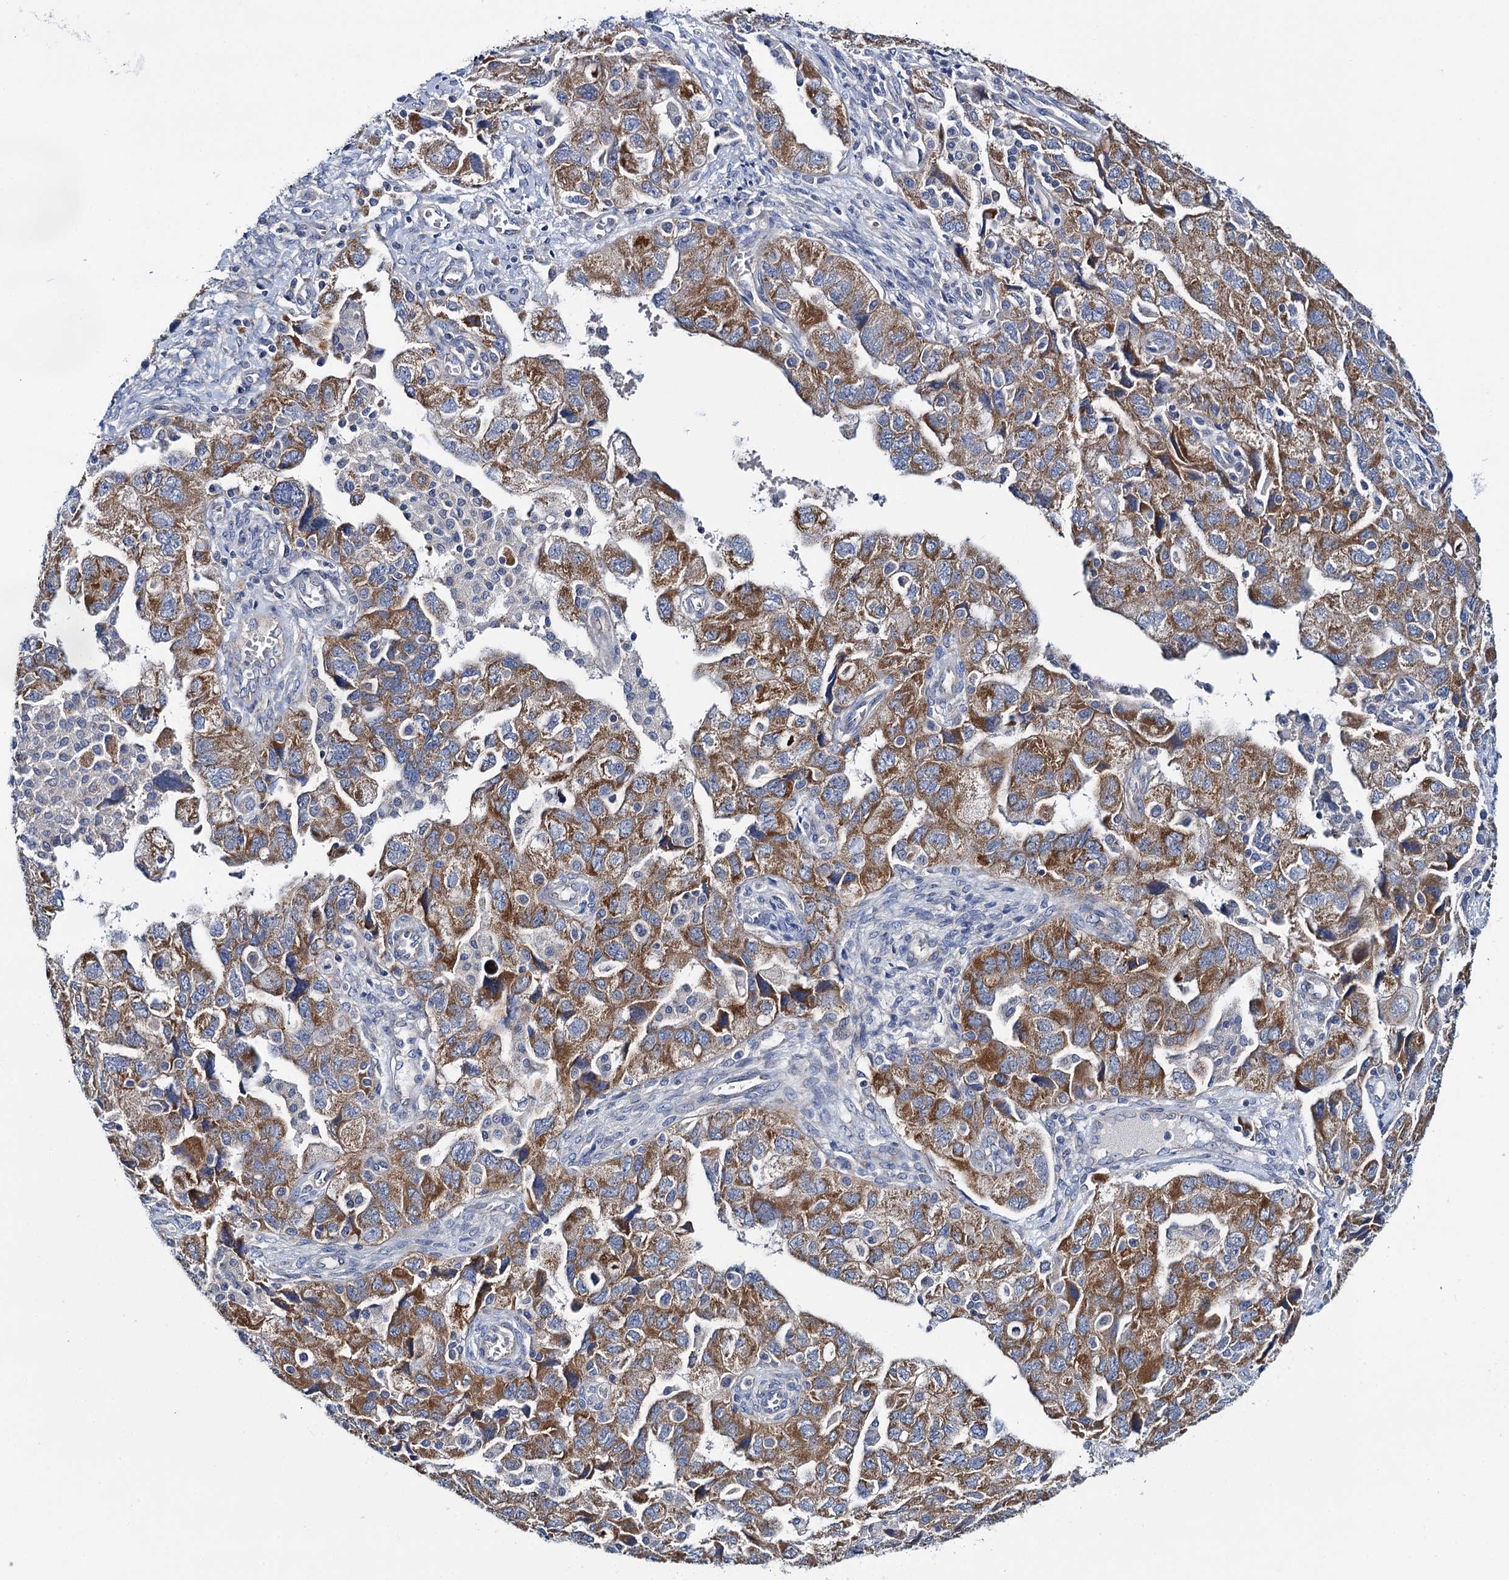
{"staining": {"intensity": "strong", "quantity": ">75%", "location": "cytoplasmic/membranous"}, "tissue": "ovarian cancer", "cell_type": "Tumor cells", "image_type": "cancer", "snomed": [{"axis": "morphology", "description": "Carcinoma, NOS"}, {"axis": "morphology", "description": "Cystadenocarcinoma, serous, NOS"}, {"axis": "topography", "description": "Ovary"}], "caption": "DAB (3,3'-diaminobenzidine) immunohistochemical staining of ovarian carcinoma displays strong cytoplasmic/membranous protein positivity in about >75% of tumor cells.", "gene": "CEP295", "patient": {"sex": "female", "age": 69}}